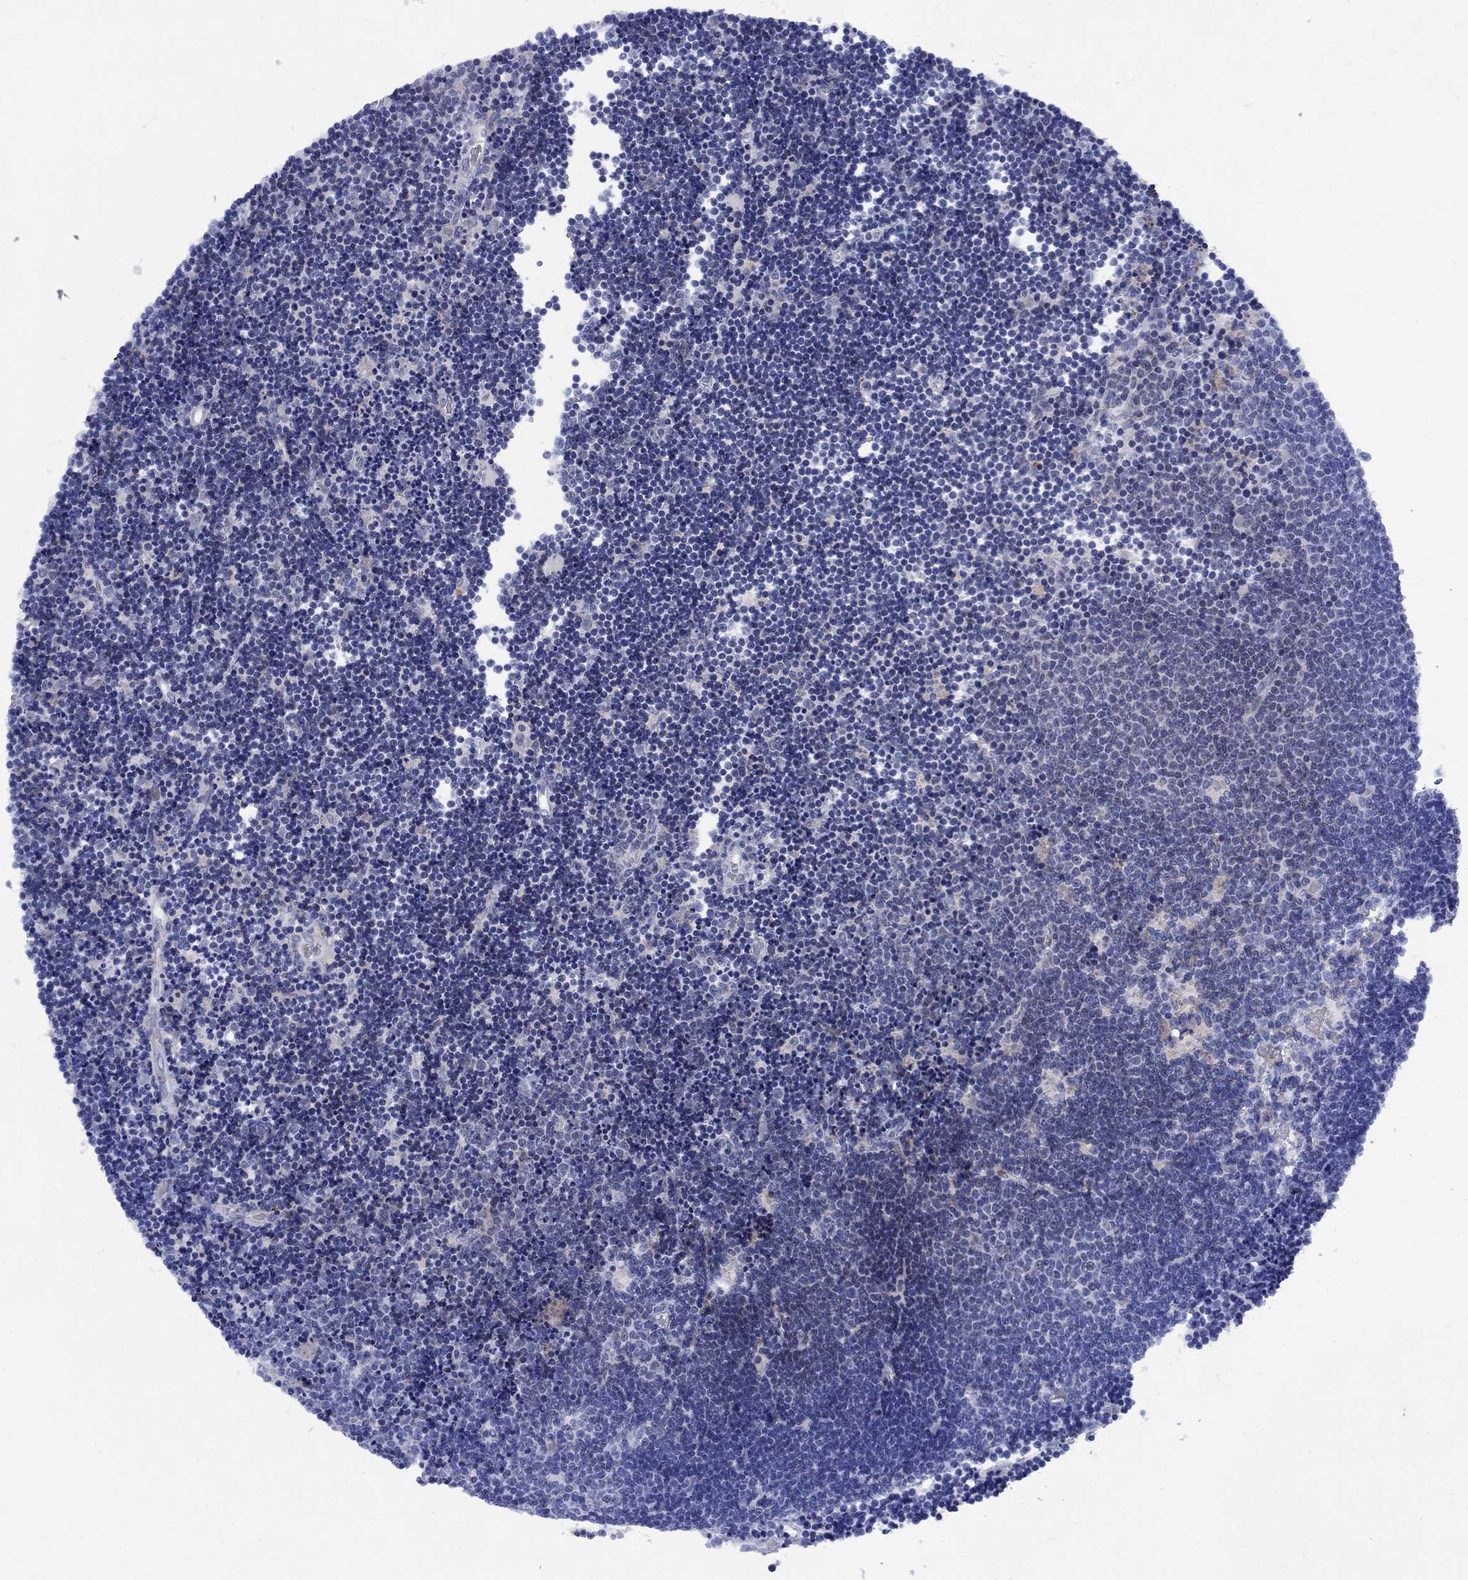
{"staining": {"intensity": "negative", "quantity": "none", "location": "none"}, "tissue": "lymphoma", "cell_type": "Tumor cells", "image_type": "cancer", "snomed": [{"axis": "morphology", "description": "Malignant lymphoma, non-Hodgkin's type, Low grade"}, {"axis": "topography", "description": "Brain"}], "caption": "The image demonstrates no significant positivity in tumor cells of low-grade malignant lymphoma, non-Hodgkin's type.", "gene": "STAB2", "patient": {"sex": "female", "age": 66}}